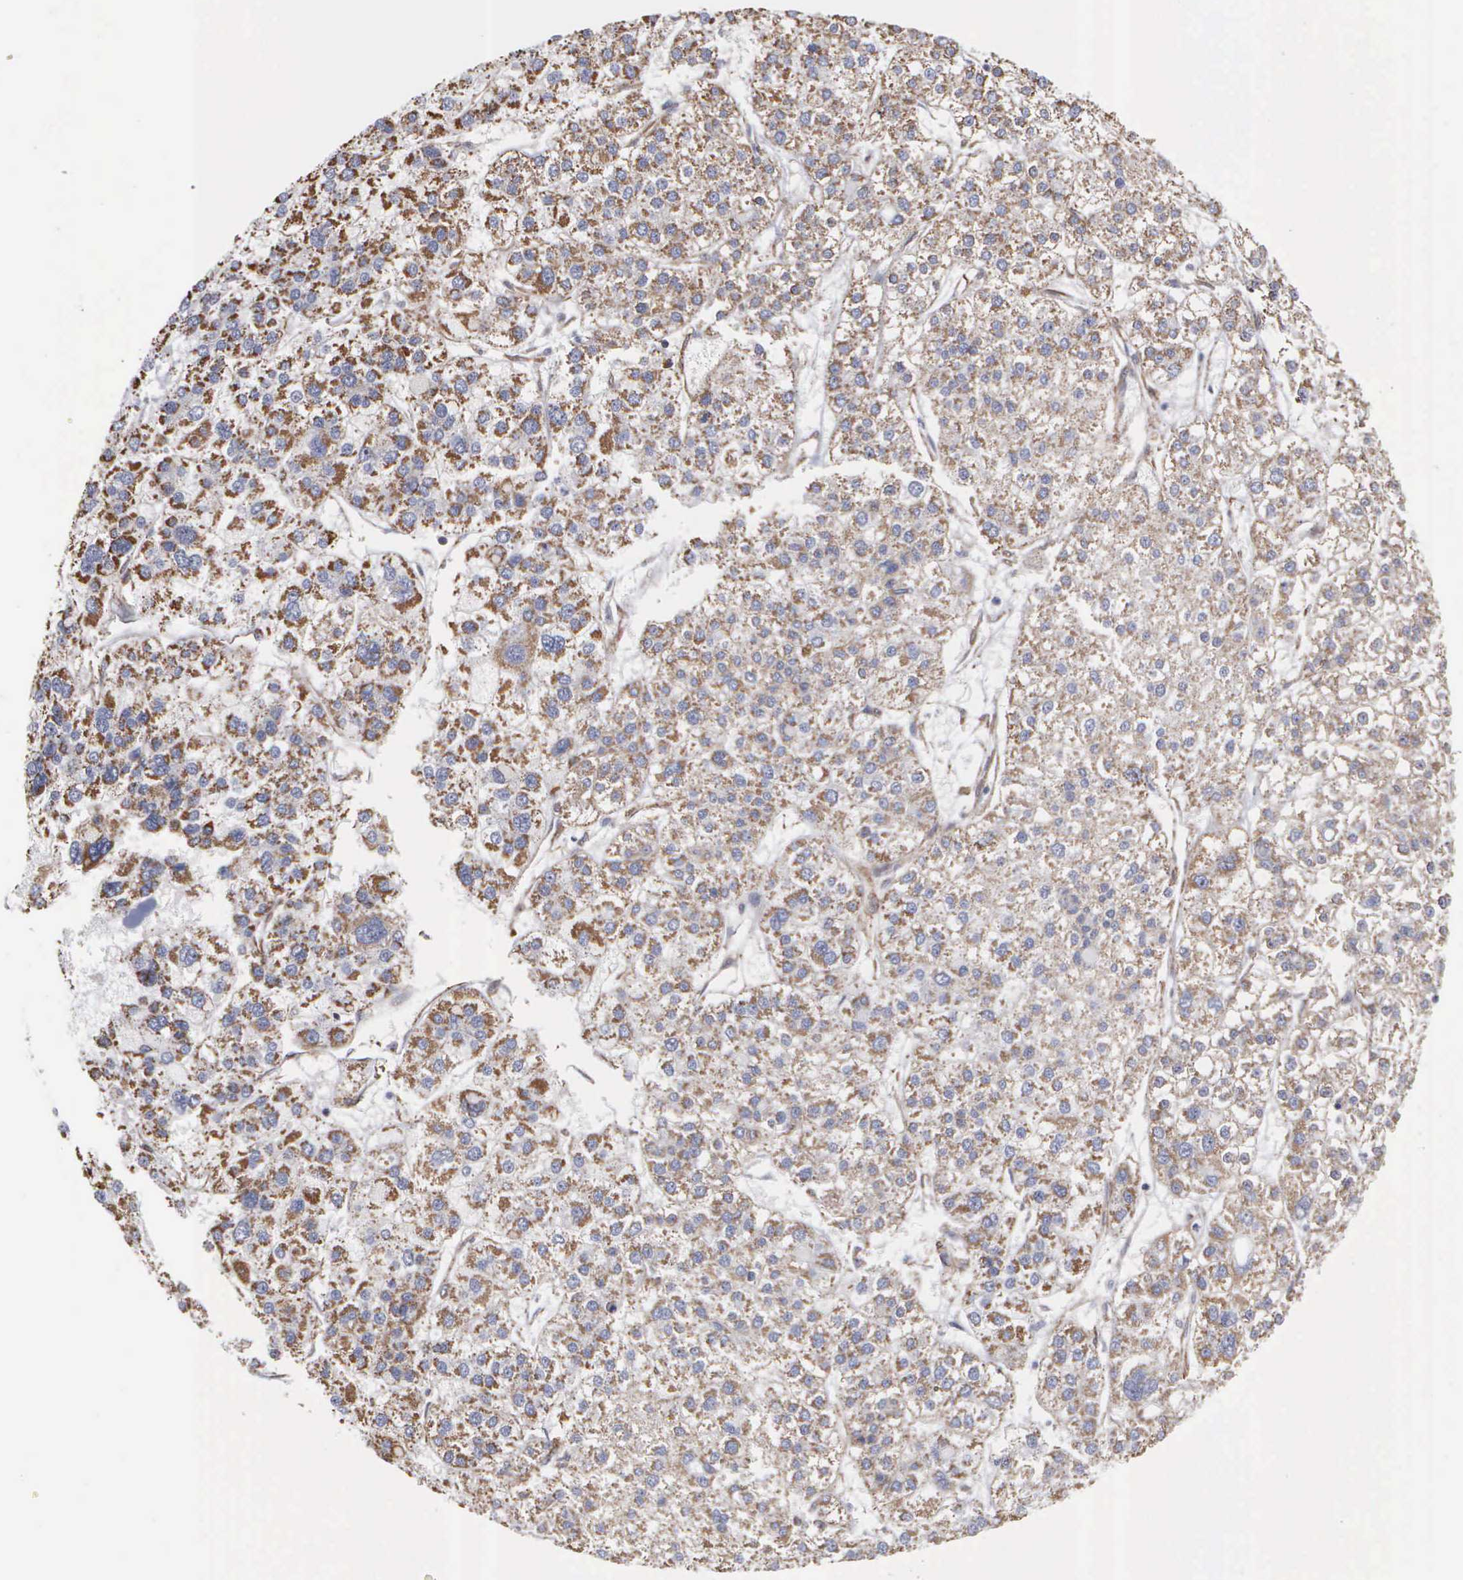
{"staining": {"intensity": "moderate", "quantity": ">75%", "location": "cytoplasmic/membranous,nuclear"}, "tissue": "liver cancer", "cell_type": "Tumor cells", "image_type": "cancer", "snomed": [{"axis": "morphology", "description": "Carcinoma, Hepatocellular, NOS"}, {"axis": "topography", "description": "Liver"}], "caption": "Human hepatocellular carcinoma (liver) stained for a protein (brown) reveals moderate cytoplasmic/membranous and nuclear positive staining in approximately >75% of tumor cells.", "gene": "NGDN", "patient": {"sex": "female", "age": 85}}